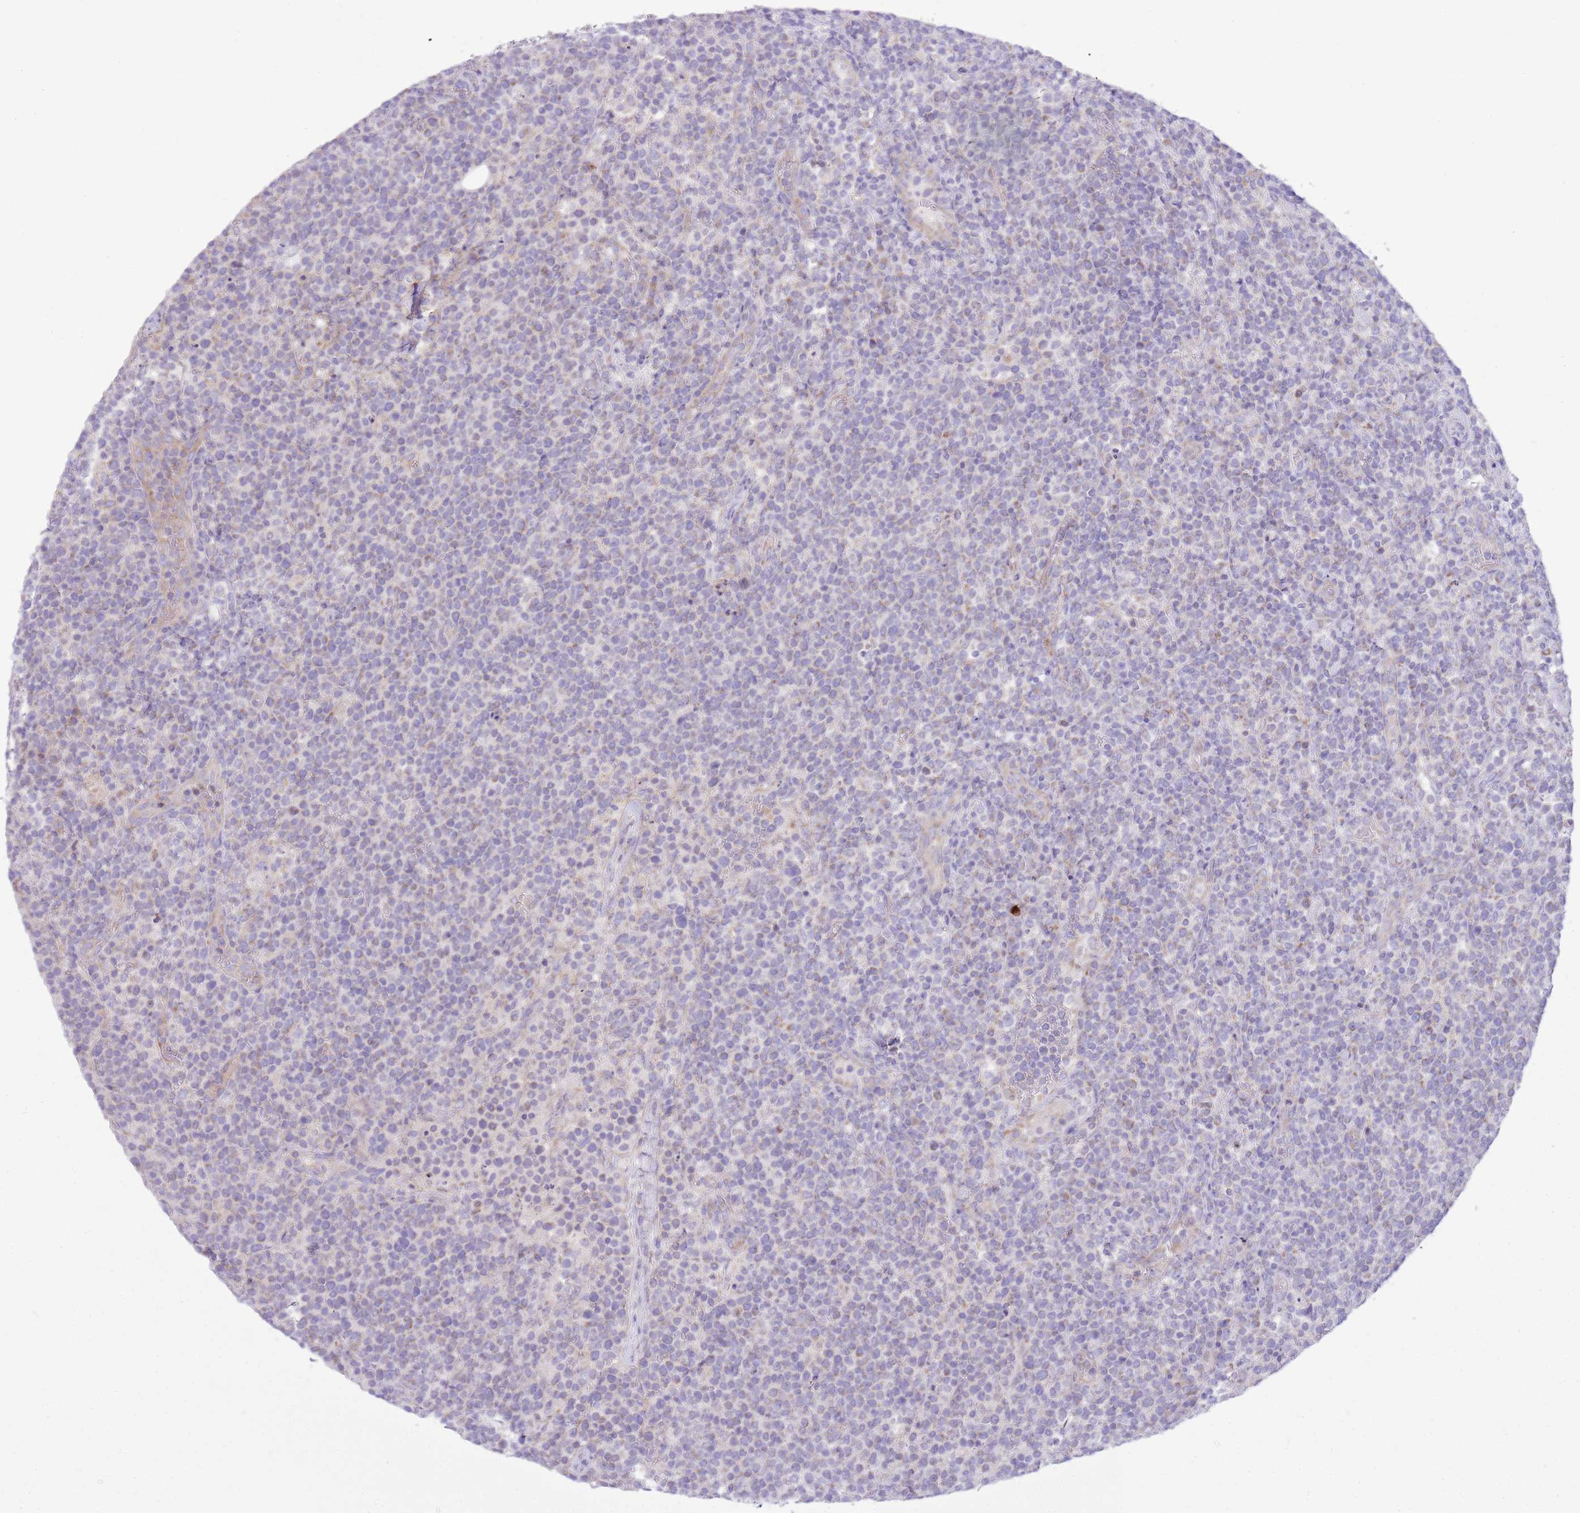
{"staining": {"intensity": "negative", "quantity": "none", "location": "none"}, "tissue": "lymphoma", "cell_type": "Tumor cells", "image_type": "cancer", "snomed": [{"axis": "morphology", "description": "Malignant lymphoma, non-Hodgkin's type, High grade"}, {"axis": "topography", "description": "Lymph node"}], "caption": "A histopathology image of malignant lymphoma, non-Hodgkin's type (high-grade) stained for a protein demonstrates no brown staining in tumor cells.", "gene": "OAZ2", "patient": {"sex": "male", "age": 61}}